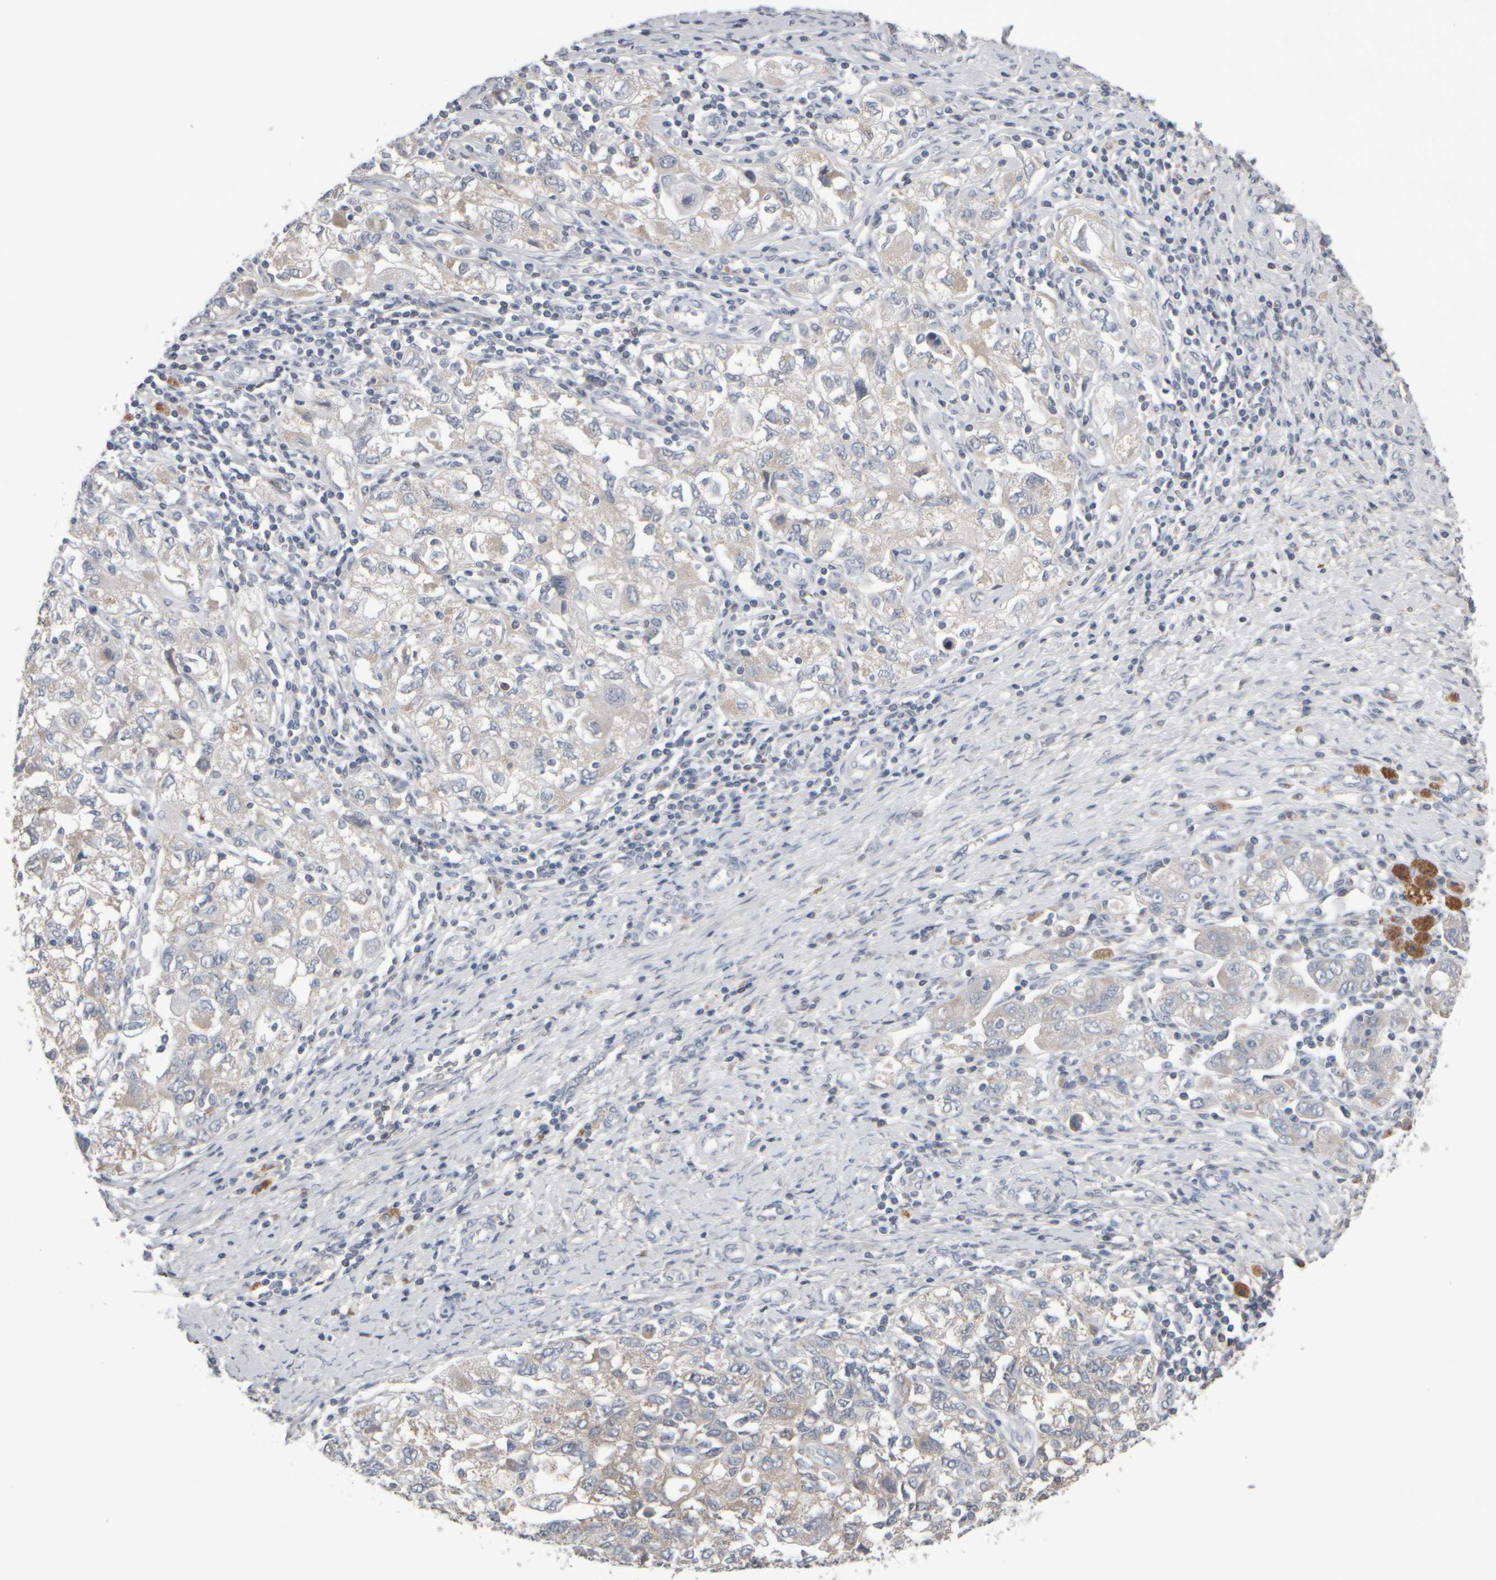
{"staining": {"intensity": "weak", "quantity": "25%-75%", "location": "cytoplasmic/membranous"}, "tissue": "ovarian cancer", "cell_type": "Tumor cells", "image_type": "cancer", "snomed": [{"axis": "morphology", "description": "Carcinoma, NOS"}, {"axis": "morphology", "description": "Cystadenocarcinoma, serous, NOS"}, {"axis": "topography", "description": "Ovary"}], "caption": "Protein expression analysis of human ovarian cancer reveals weak cytoplasmic/membranous positivity in approximately 25%-75% of tumor cells.", "gene": "EPHX2", "patient": {"sex": "female", "age": 69}}